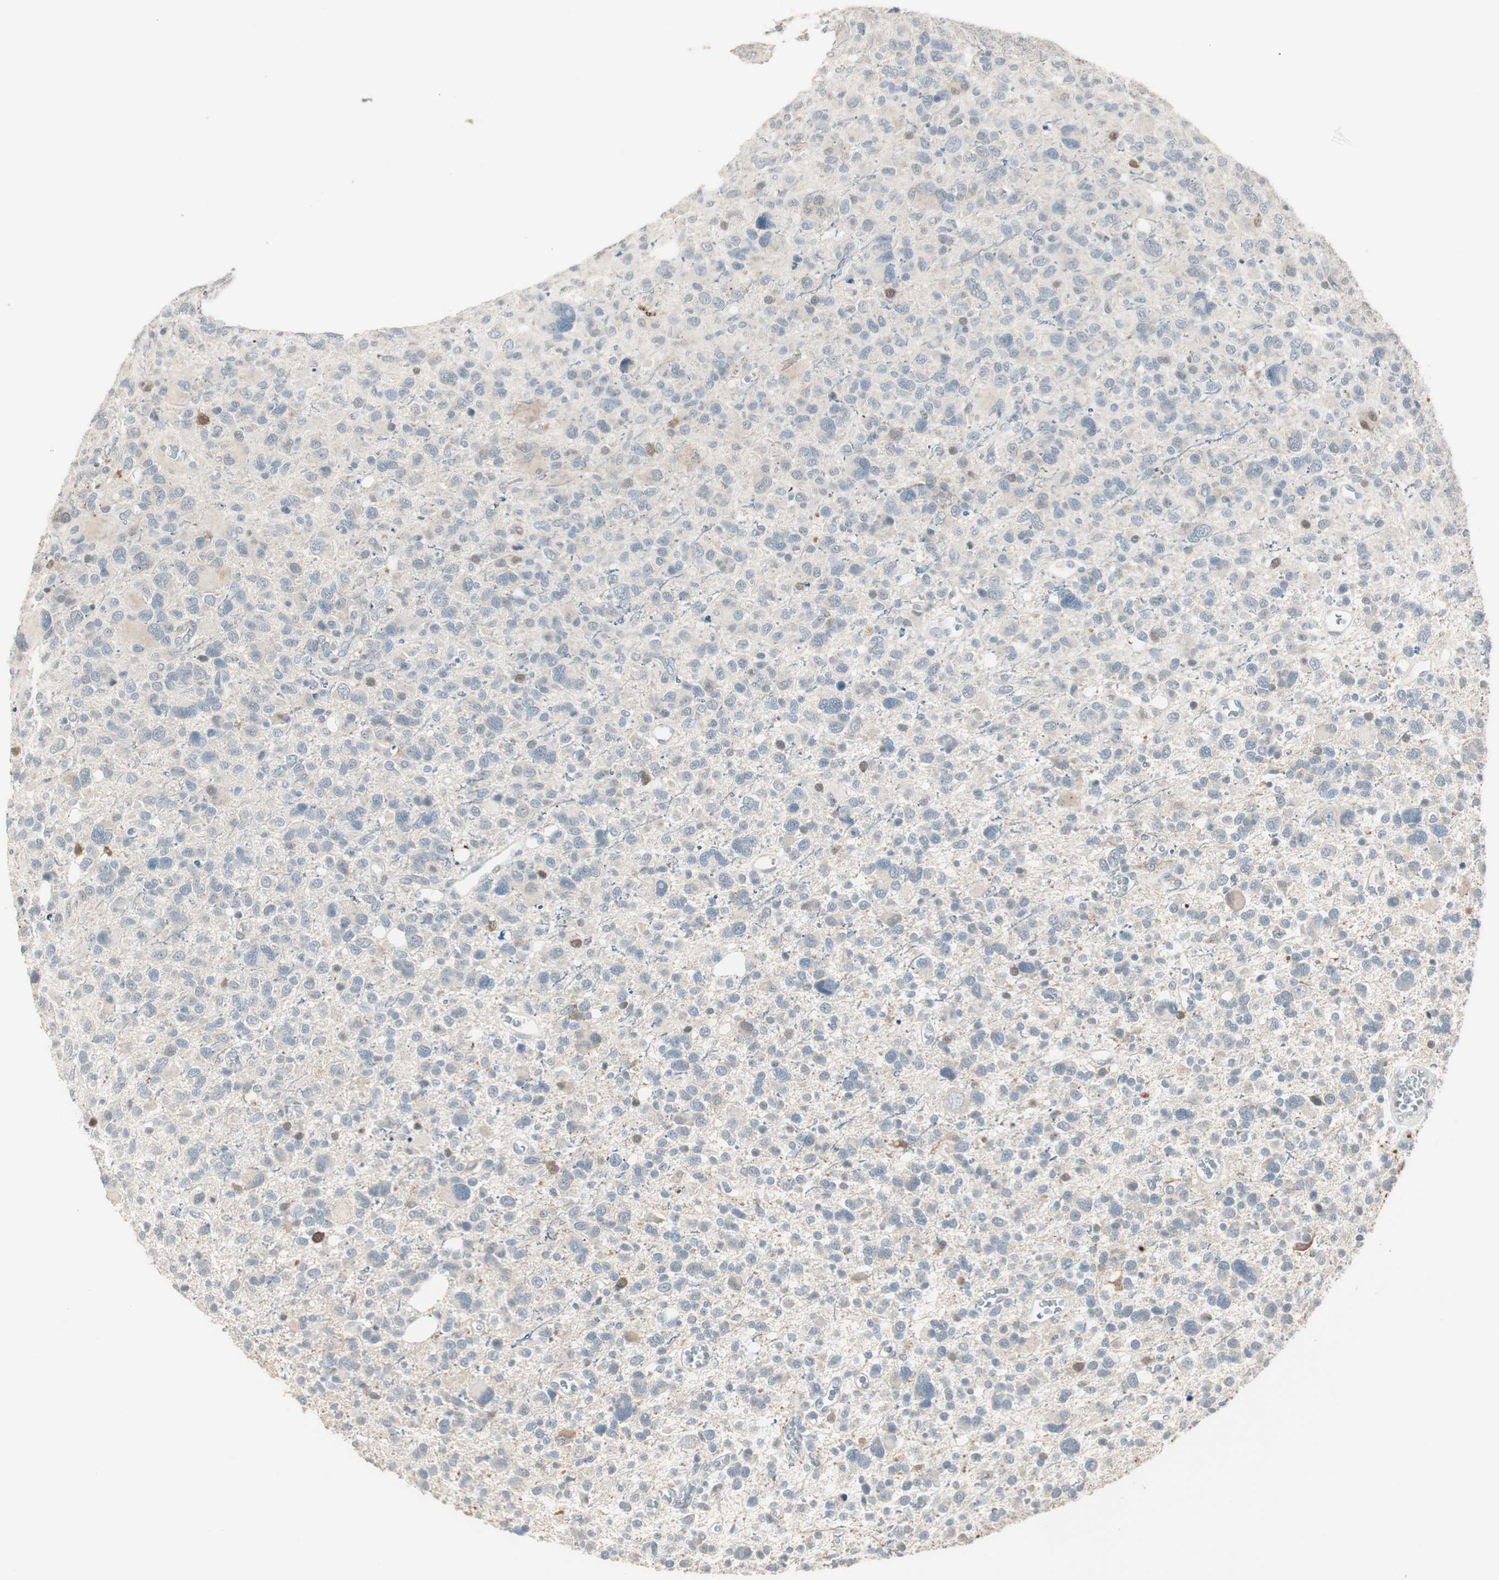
{"staining": {"intensity": "negative", "quantity": "none", "location": "none"}, "tissue": "glioma", "cell_type": "Tumor cells", "image_type": "cancer", "snomed": [{"axis": "morphology", "description": "Glioma, malignant, High grade"}, {"axis": "topography", "description": "Brain"}], "caption": "Tumor cells are negative for protein expression in human malignant high-grade glioma.", "gene": "PDZK1", "patient": {"sex": "male", "age": 48}}